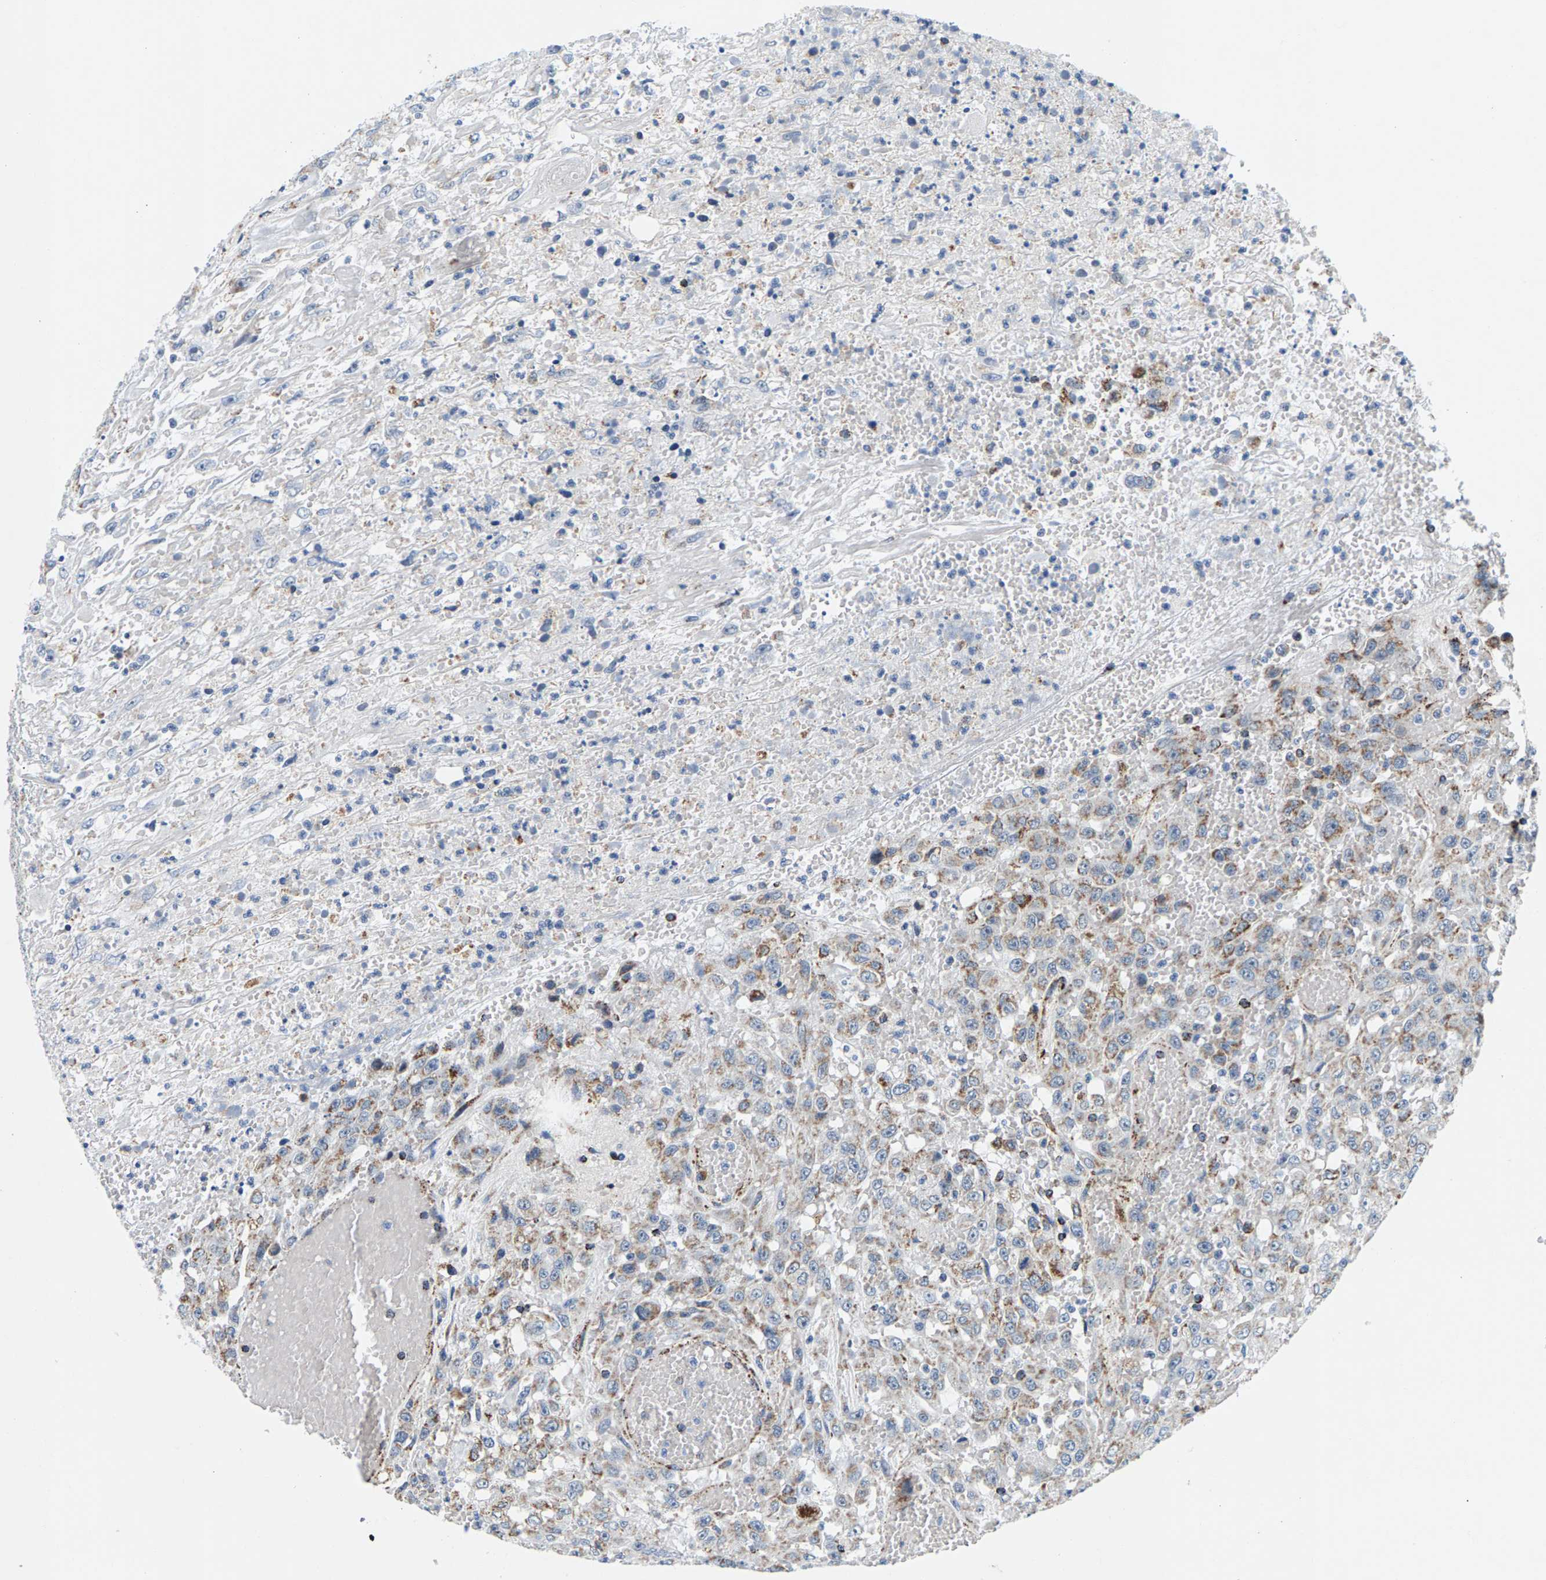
{"staining": {"intensity": "moderate", "quantity": ">75%", "location": "cytoplasmic/membranous"}, "tissue": "urothelial cancer", "cell_type": "Tumor cells", "image_type": "cancer", "snomed": [{"axis": "morphology", "description": "Urothelial carcinoma, High grade"}, {"axis": "topography", "description": "Urinary bladder"}], "caption": "A medium amount of moderate cytoplasmic/membranous expression is appreciated in about >75% of tumor cells in high-grade urothelial carcinoma tissue.", "gene": "PDE1A", "patient": {"sex": "male", "age": 46}}